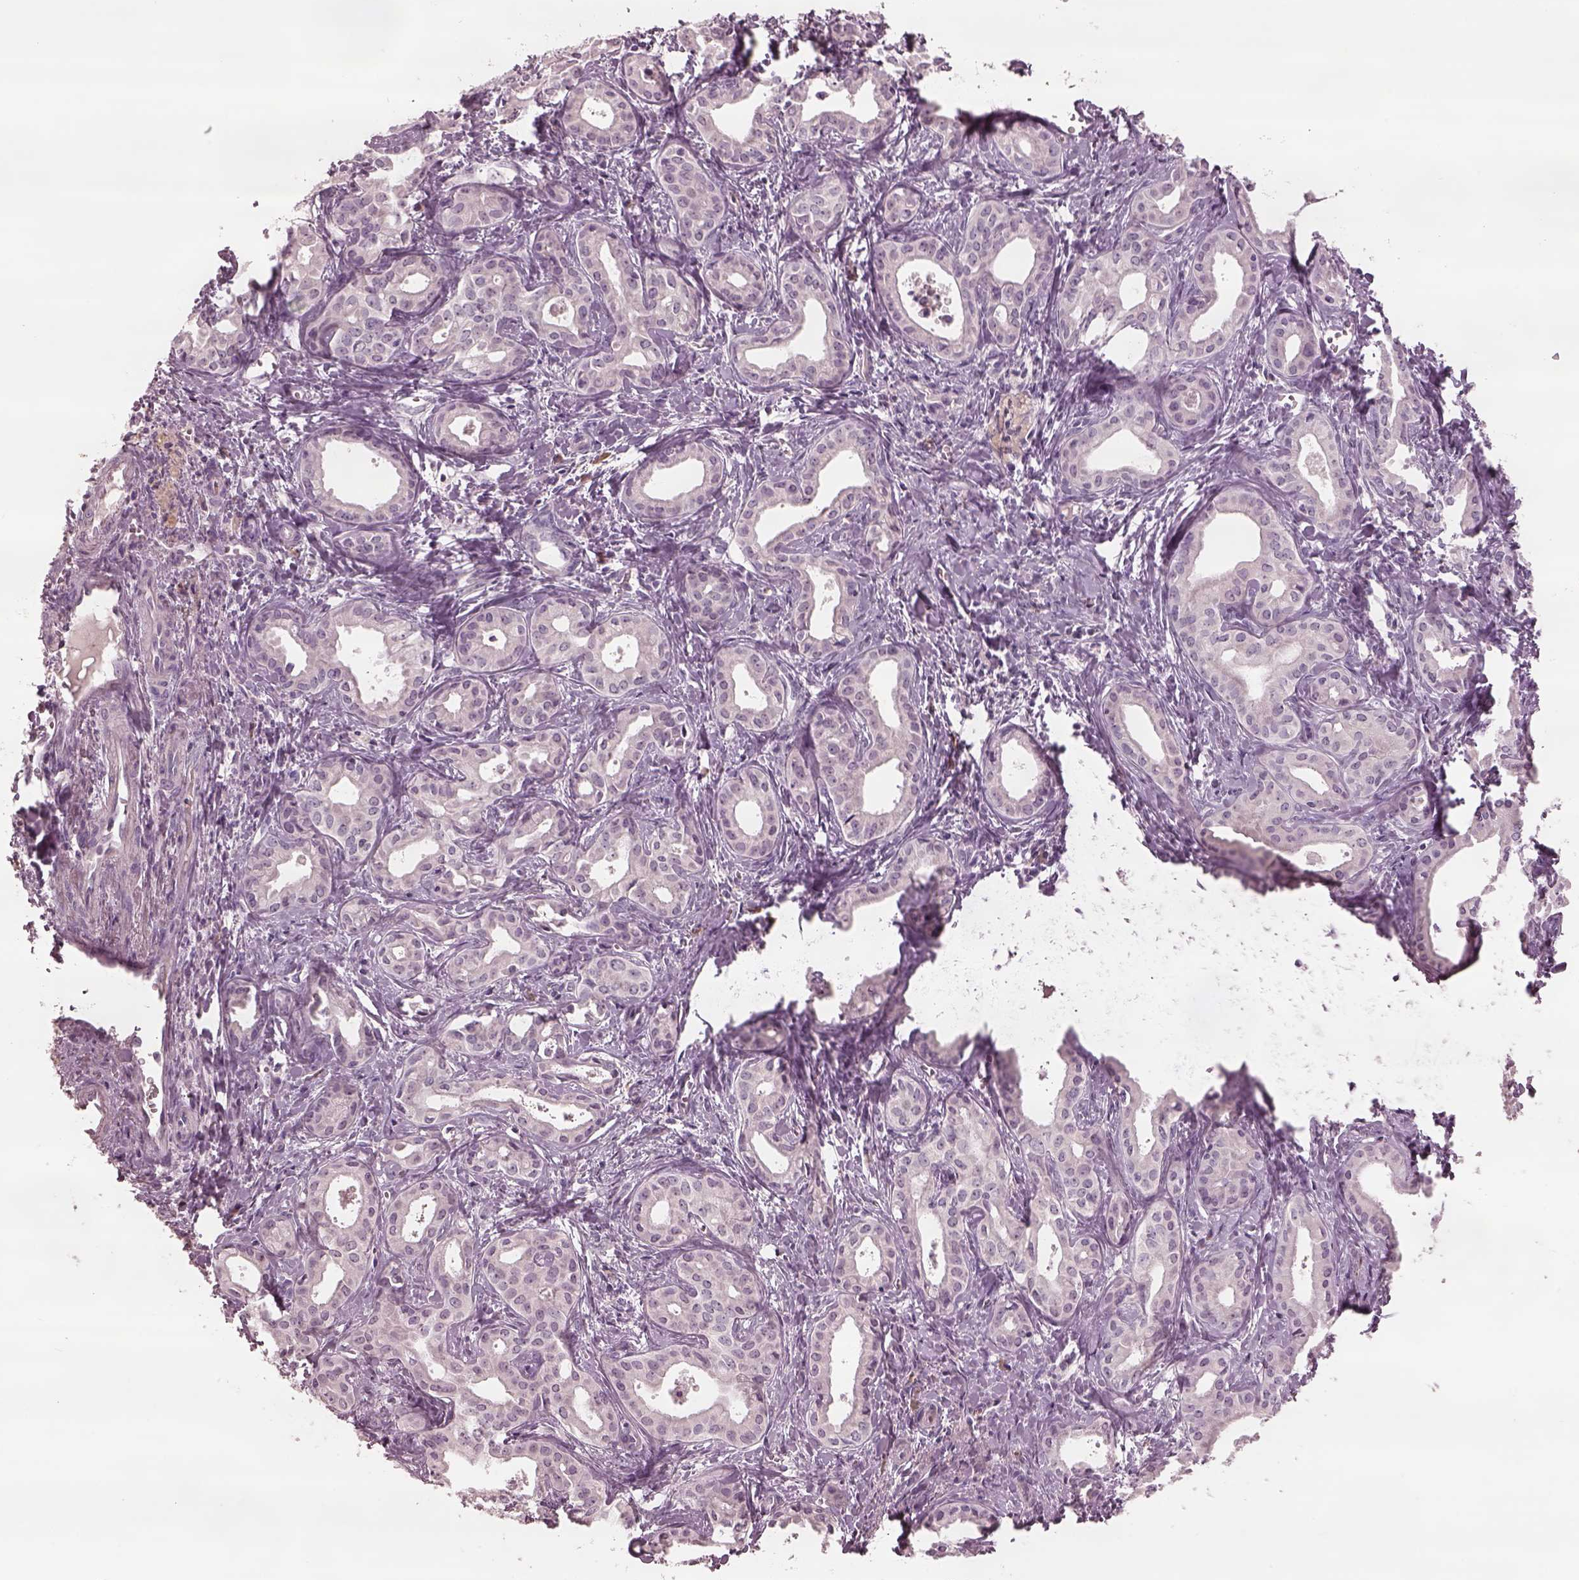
{"staining": {"intensity": "negative", "quantity": "none", "location": "none"}, "tissue": "liver cancer", "cell_type": "Tumor cells", "image_type": "cancer", "snomed": [{"axis": "morphology", "description": "Cholangiocarcinoma"}, {"axis": "topography", "description": "Liver"}], "caption": "Liver cancer was stained to show a protein in brown. There is no significant expression in tumor cells.", "gene": "MIA", "patient": {"sex": "female", "age": 65}}